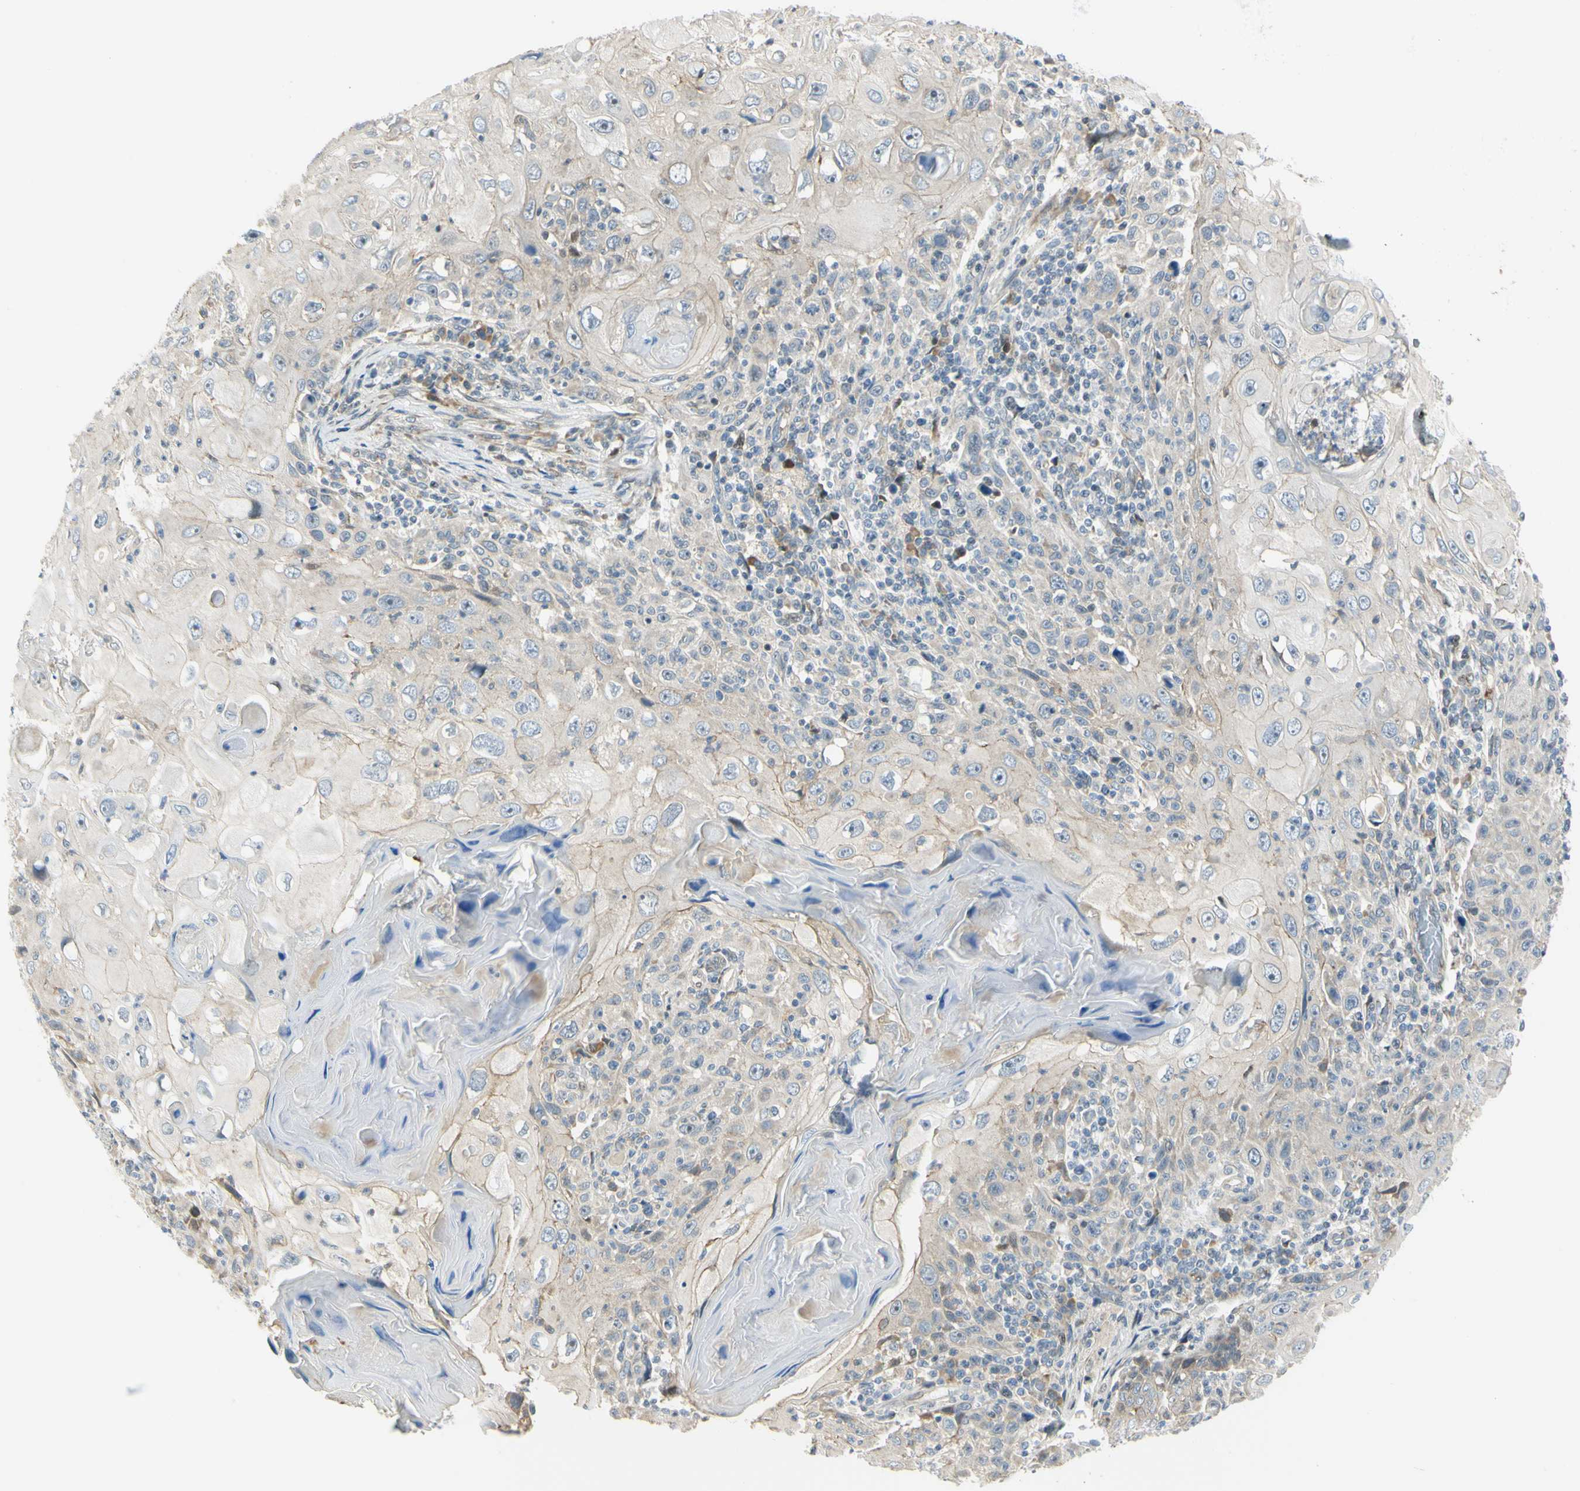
{"staining": {"intensity": "weak", "quantity": "<25%", "location": "cytoplasmic/membranous"}, "tissue": "skin cancer", "cell_type": "Tumor cells", "image_type": "cancer", "snomed": [{"axis": "morphology", "description": "Squamous cell carcinoma, NOS"}, {"axis": "topography", "description": "Skin"}], "caption": "DAB (3,3'-diaminobenzidine) immunohistochemical staining of skin cancer shows no significant expression in tumor cells.", "gene": "NPDC1", "patient": {"sex": "female", "age": 88}}